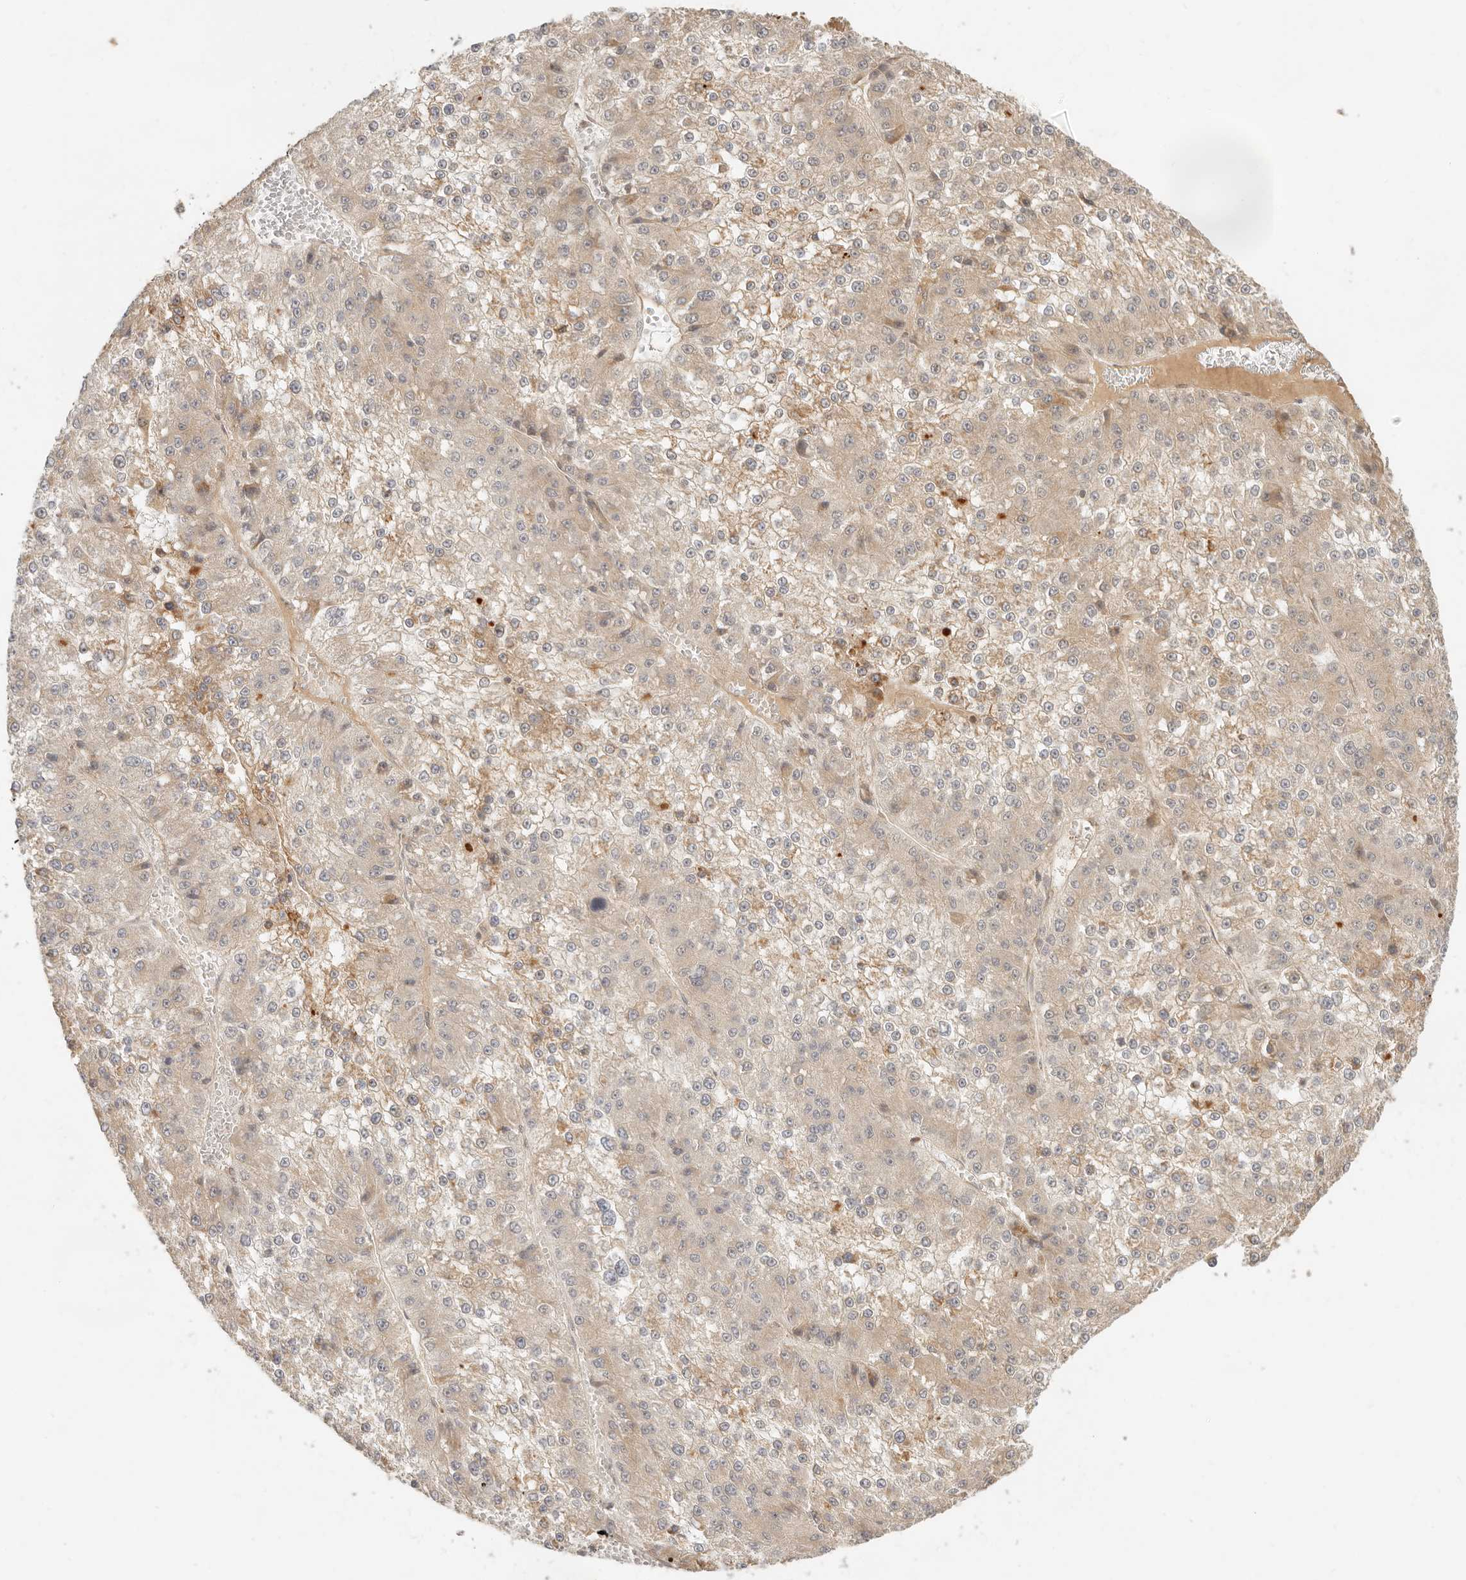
{"staining": {"intensity": "weak", "quantity": "25%-75%", "location": "cytoplasmic/membranous"}, "tissue": "liver cancer", "cell_type": "Tumor cells", "image_type": "cancer", "snomed": [{"axis": "morphology", "description": "Carcinoma, Hepatocellular, NOS"}, {"axis": "topography", "description": "Liver"}], "caption": "High-magnification brightfield microscopy of liver cancer stained with DAB (3,3'-diaminobenzidine) (brown) and counterstained with hematoxylin (blue). tumor cells exhibit weak cytoplasmic/membranous positivity is present in approximately25%-75% of cells. The staining was performed using DAB, with brown indicating positive protein expression. Nuclei are stained blue with hematoxylin.", "gene": "BAALC", "patient": {"sex": "female", "age": 73}}